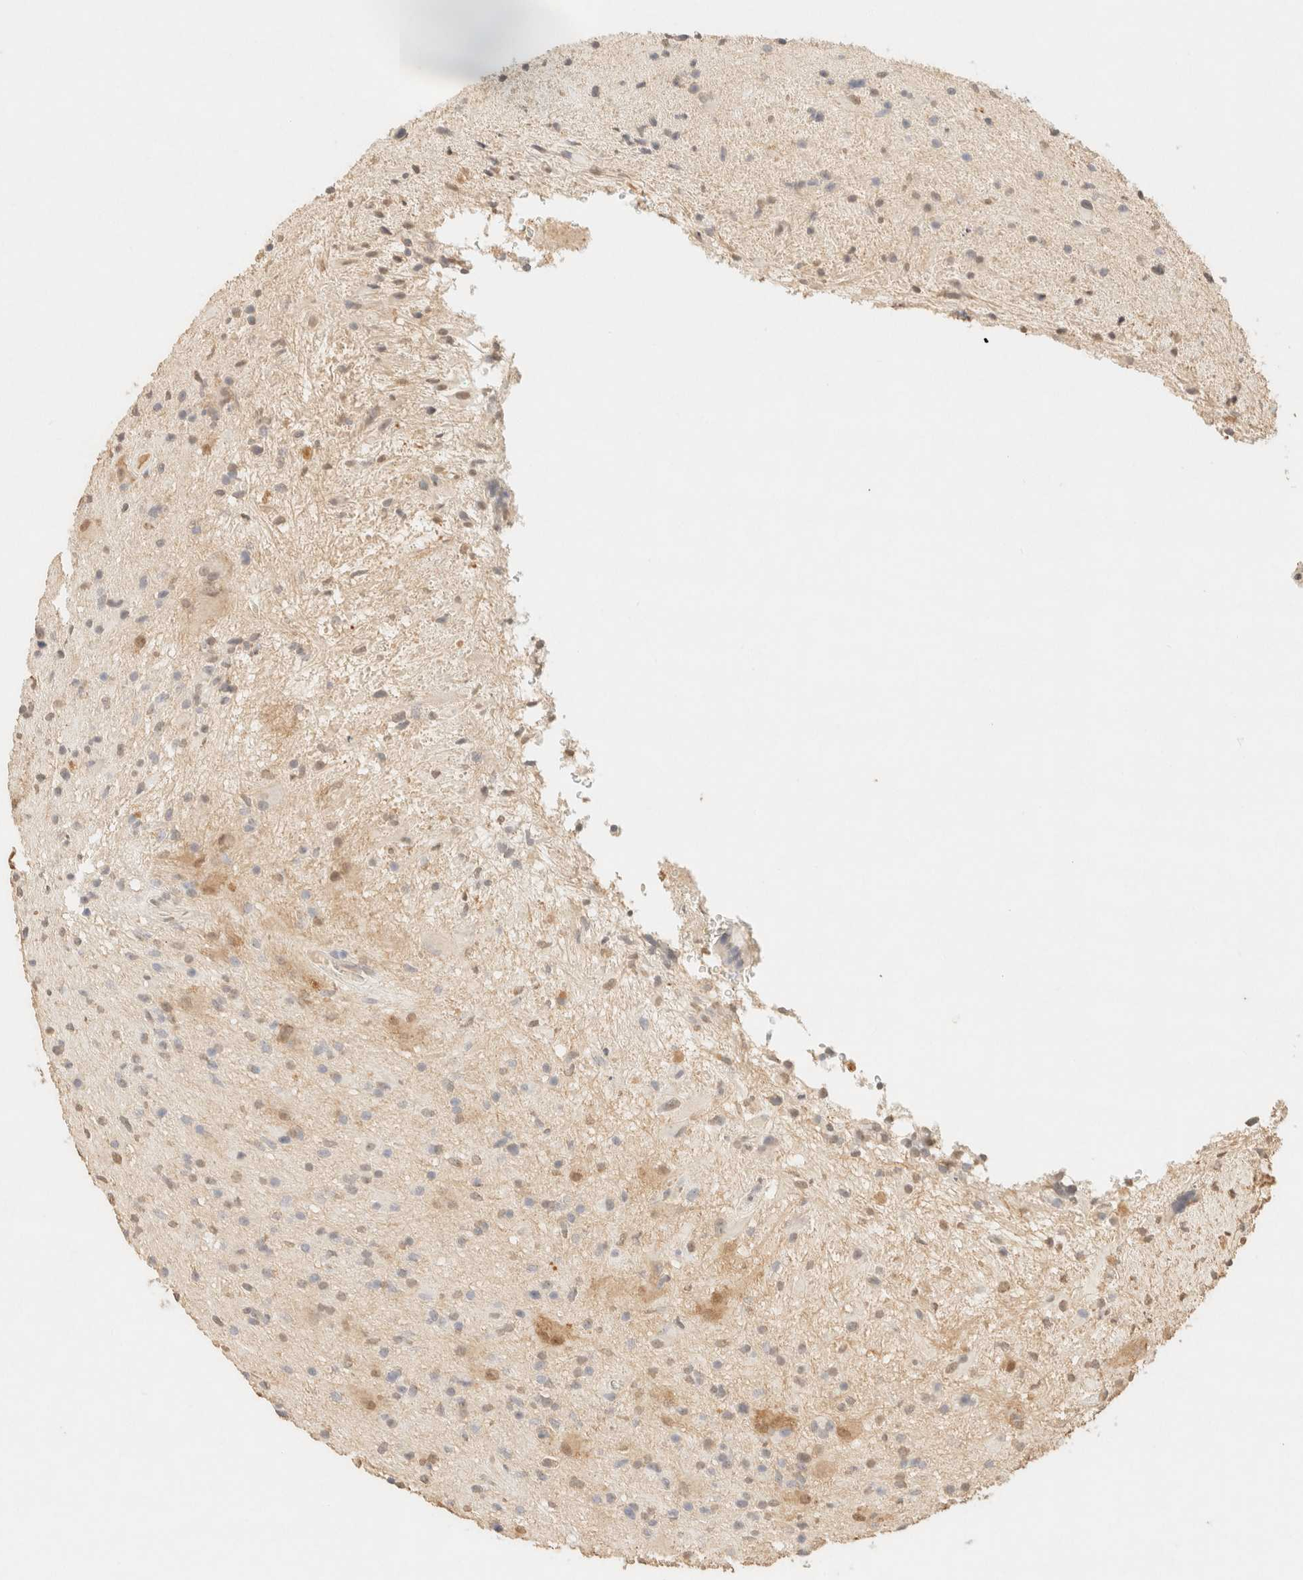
{"staining": {"intensity": "weak", "quantity": "25%-75%", "location": "nuclear"}, "tissue": "glioma", "cell_type": "Tumor cells", "image_type": "cancer", "snomed": [{"axis": "morphology", "description": "Glioma, malignant, High grade"}, {"axis": "topography", "description": "Brain"}], "caption": "Weak nuclear positivity for a protein is identified in approximately 25%-75% of tumor cells of malignant high-grade glioma using immunohistochemistry (IHC).", "gene": "S100A13", "patient": {"sex": "male", "age": 33}}